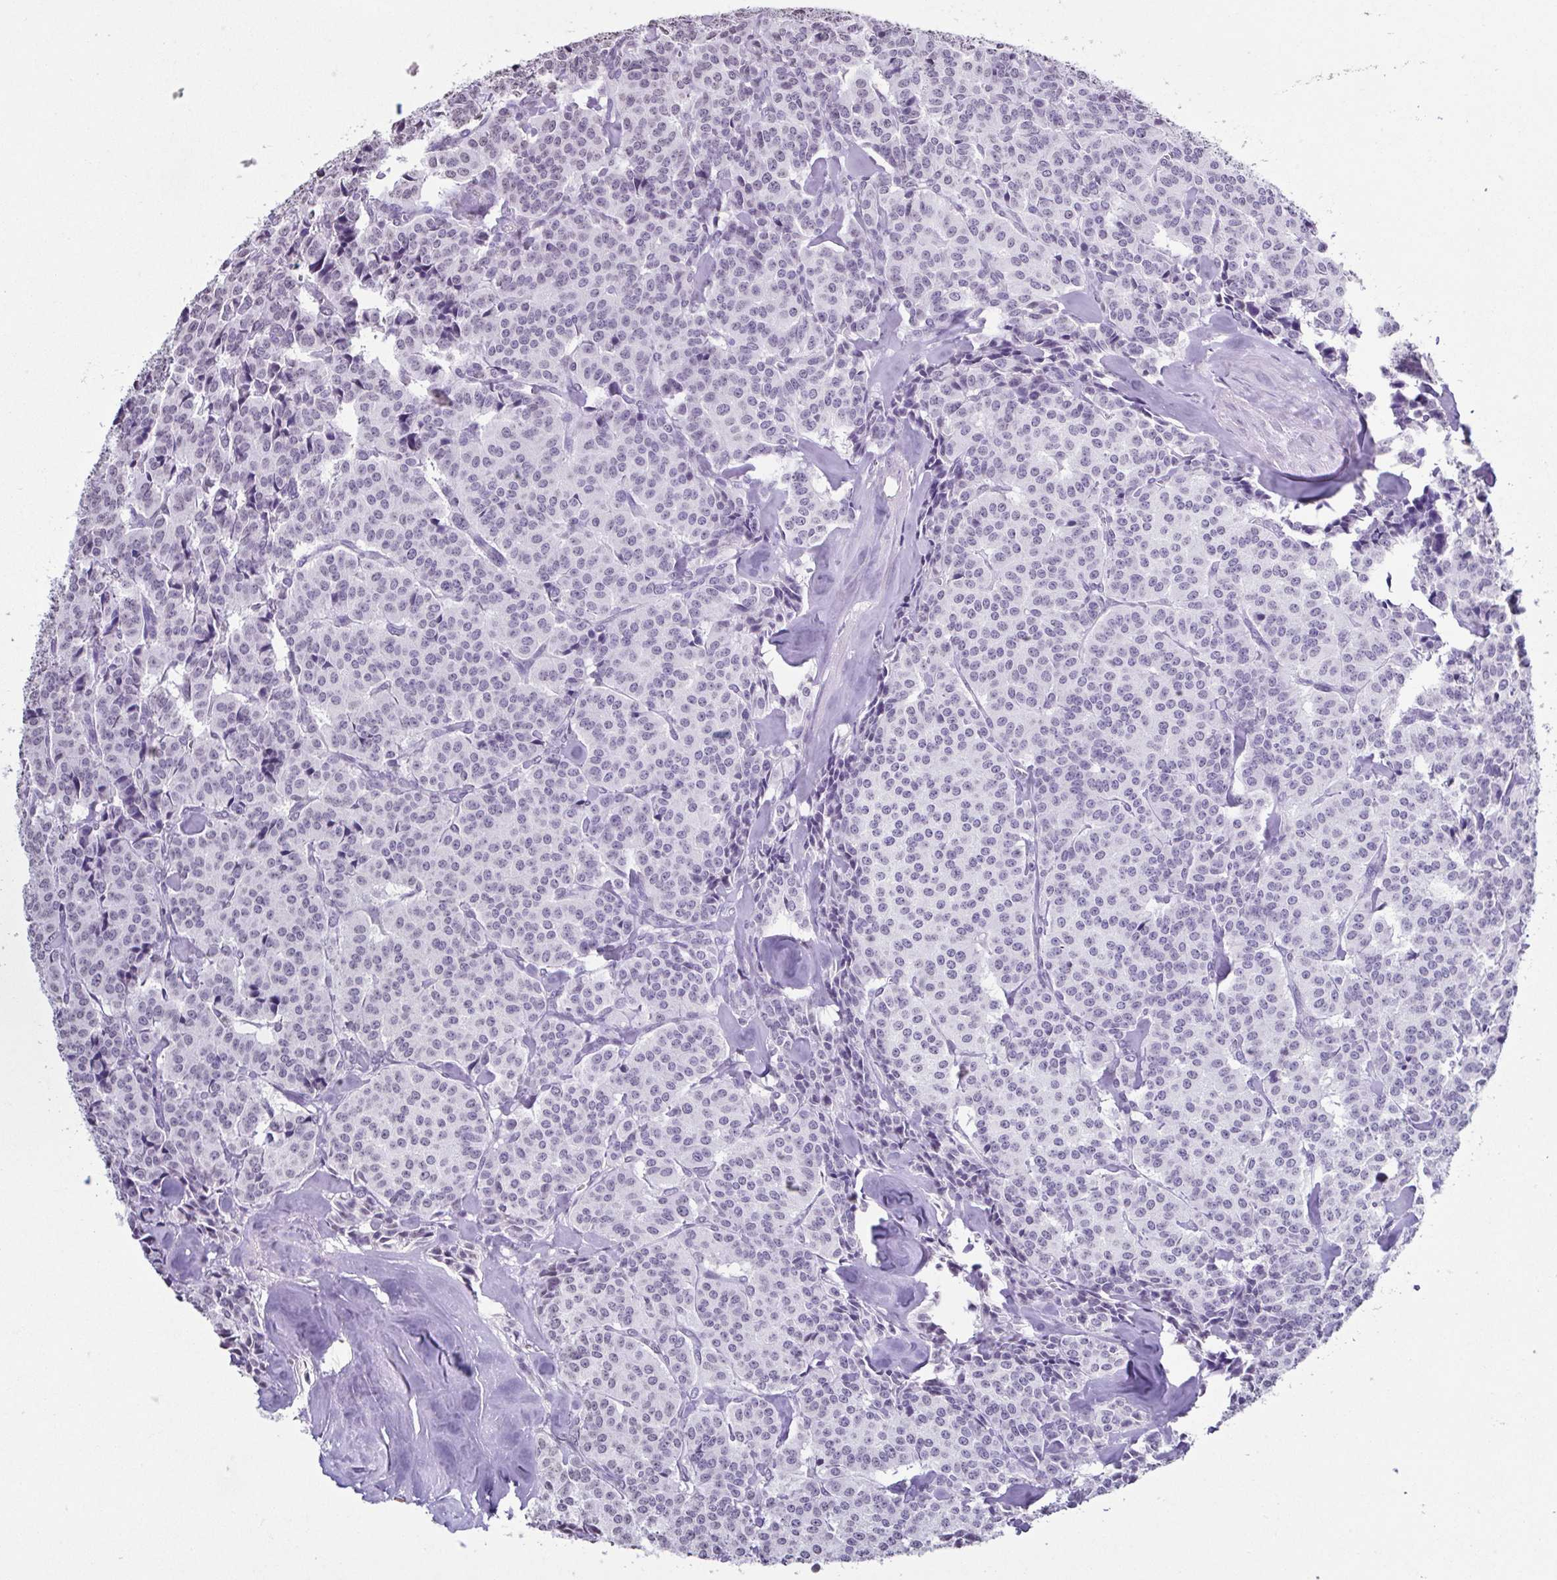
{"staining": {"intensity": "negative", "quantity": "none", "location": "none"}, "tissue": "carcinoid", "cell_type": "Tumor cells", "image_type": "cancer", "snomed": [{"axis": "morphology", "description": "Normal tissue, NOS"}, {"axis": "morphology", "description": "Carcinoid, malignant, NOS"}, {"axis": "topography", "description": "Lung"}], "caption": "The photomicrograph exhibits no significant staining in tumor cells of carcinoid.", "gene": "VCY1B", "patient": {"sex": "female", "age": 46}}